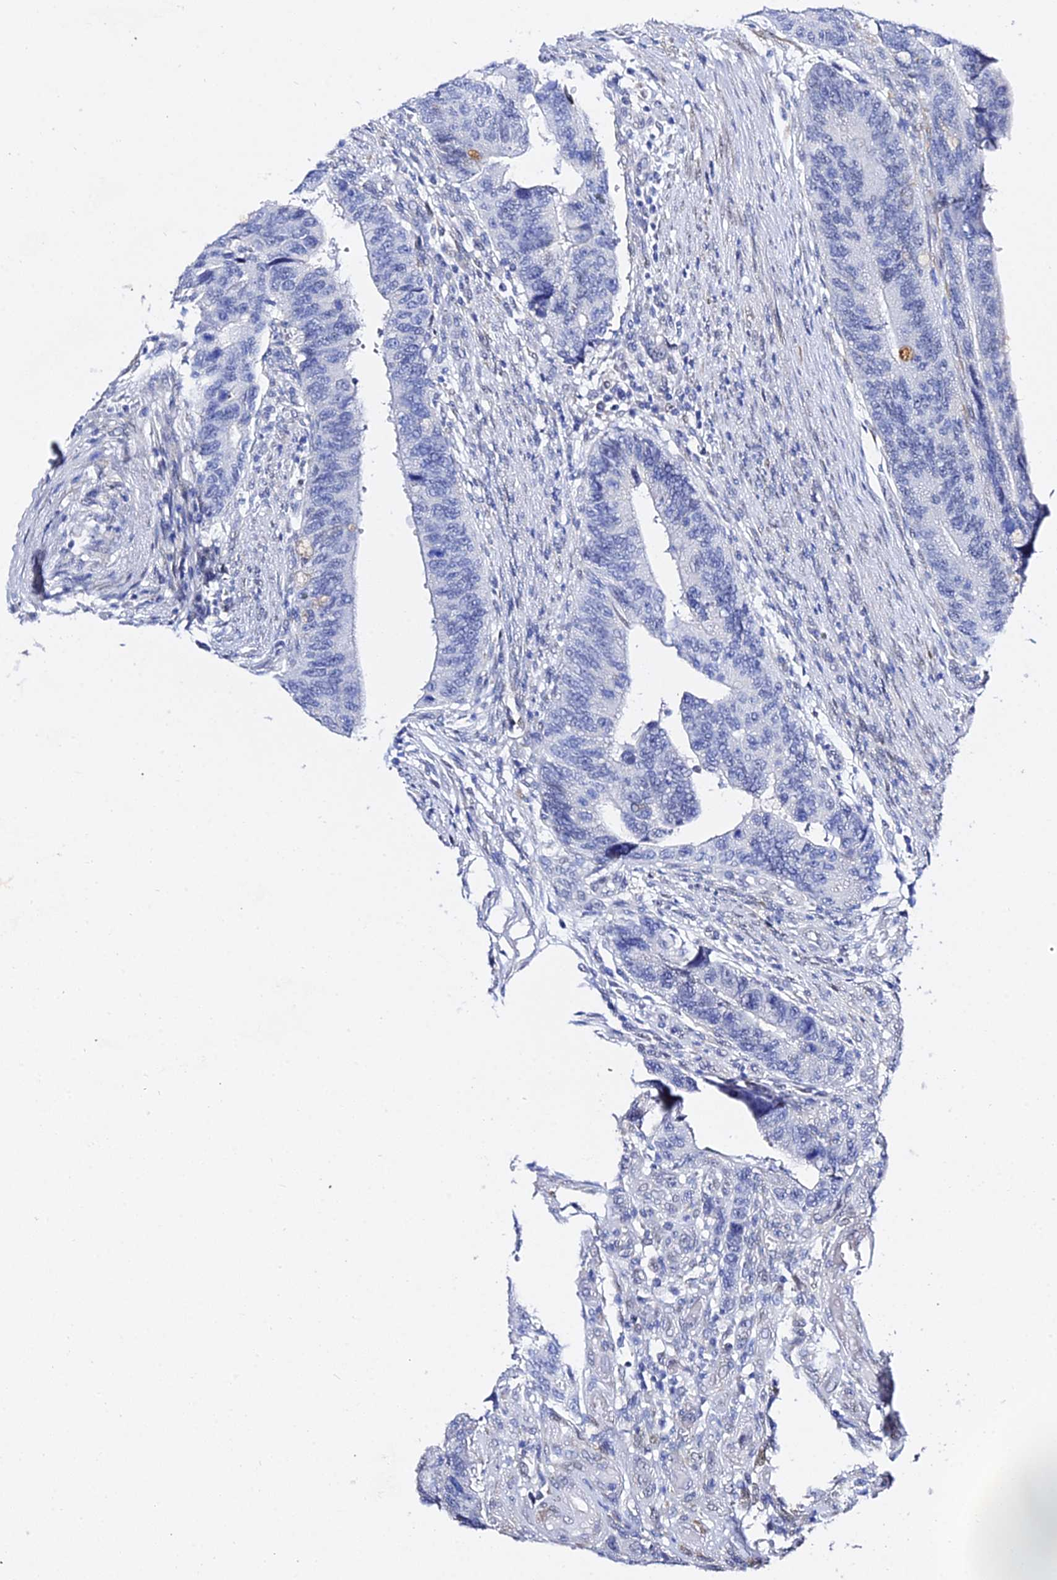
{"staining": {"intensity": "negative", "quantity": "none", "location": "none"}, "tissue": "colorectal cancer", "cell_type": "Tumor cells", "image_type": "cancer", "snomed": [{"axis": "morphology", "description": "Adenocarcinoma, NOS"}, {"axis": "topography", "description": "Colon"}], "caption": "Immunohistochemistry (IHC) histopathology image of colorectal cancer stained for a protein (brown), which displays no positivity in tumor cells. (Brightfield microscopy of DAB (3,3'-diaminobenzidine) immunohistochemistry at high magnification).", "gene": "POFUT2", "patient": {"sex": "male", "age": 87}}